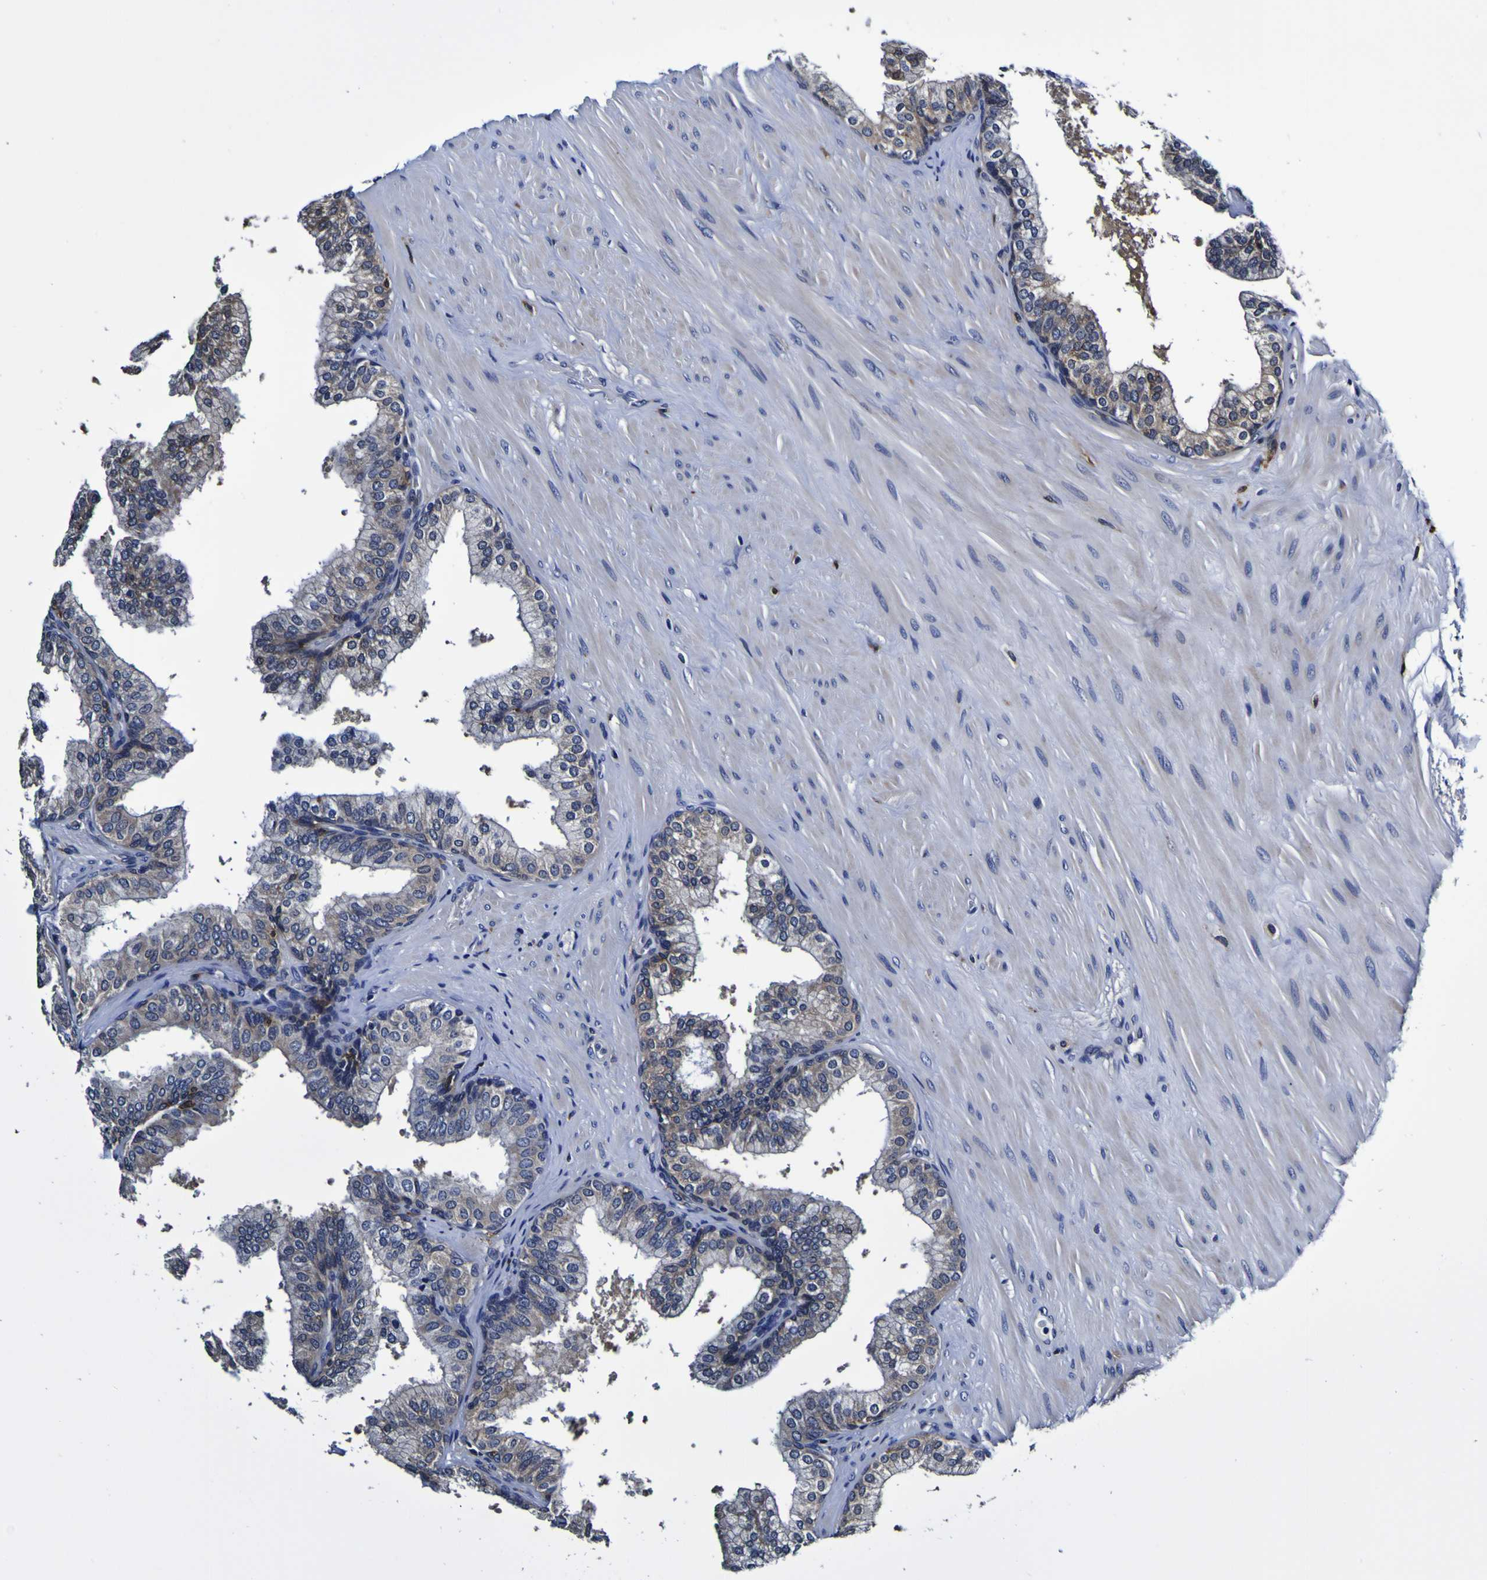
{"staining": {"intensity": "negative", "quantity": "none", "location": "none"}, "tissue": "prostate", "cell_type": "Glandular cells", "image_type": "normal", "snomed": [{"axis": "morphology", "description": "Normal tissue, NOS"}, {"axis": "topography", "description": "Prostate"}], "caption": "Immunohistochemical staining of benign human prostate reveals no significant staining in glandular cells.", "gene": "GPX1", "patient": {"sex": "male", "age": 60}}